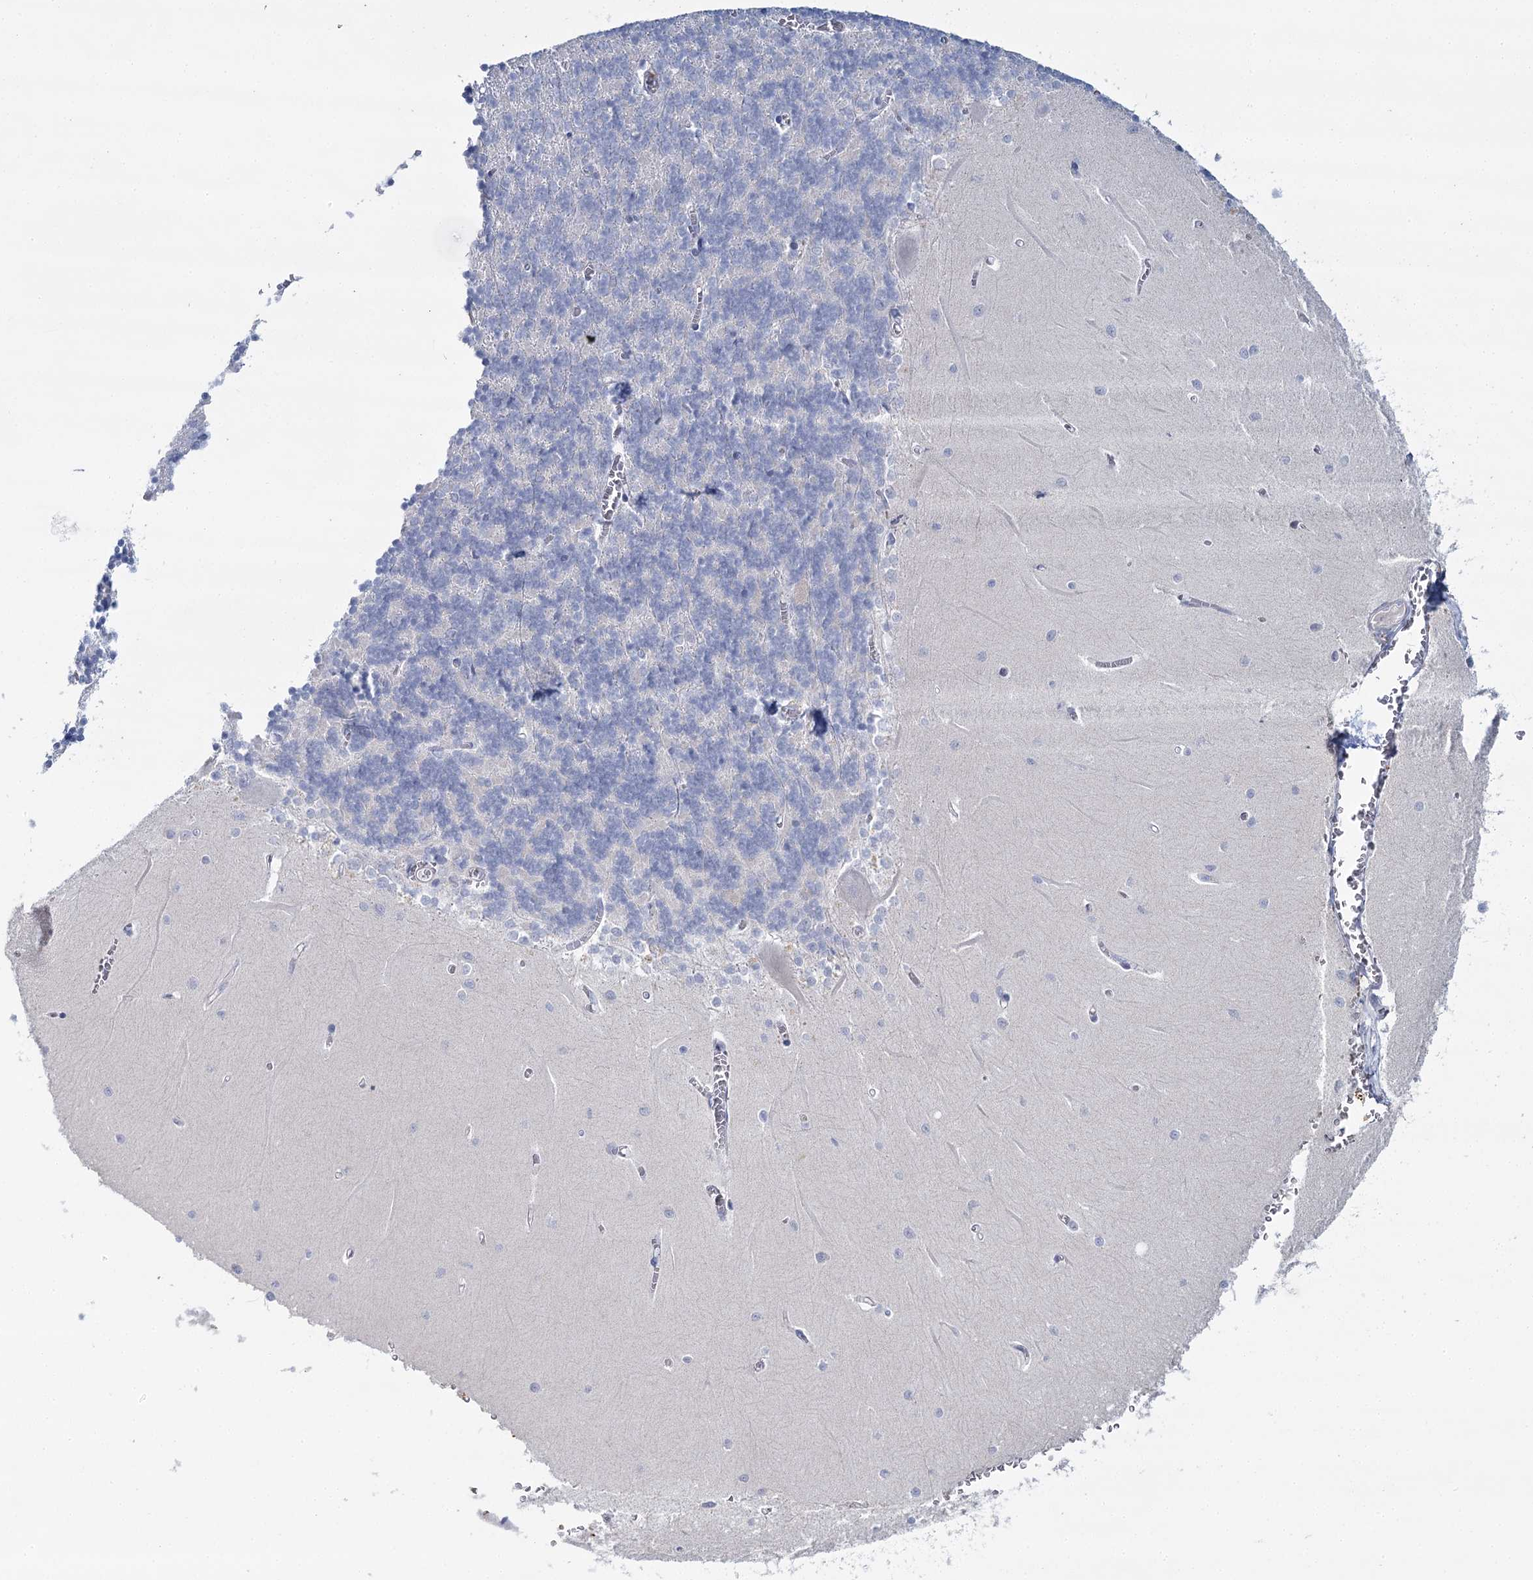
{"staining": {"intensity": "negative", "quantity": "none", "location": "none"}, "tissue": "cerebellum", "cell_type": "Cells in granular layer", "image_type": "normal", "snomed": [{"axis": "morphology", "description": "Normal tissue, NOS"}, {"axis": "topography", "description": "Cerebellum"}], "caption": "DAB (3,3'-diaminobenzidine) immunohistochemical staining of unremarkable human cerebellum exhibits no significant positivity in cells in granular layer.", "gene": "IGSF3", "patient": {"sex": "male", "age": 37}}